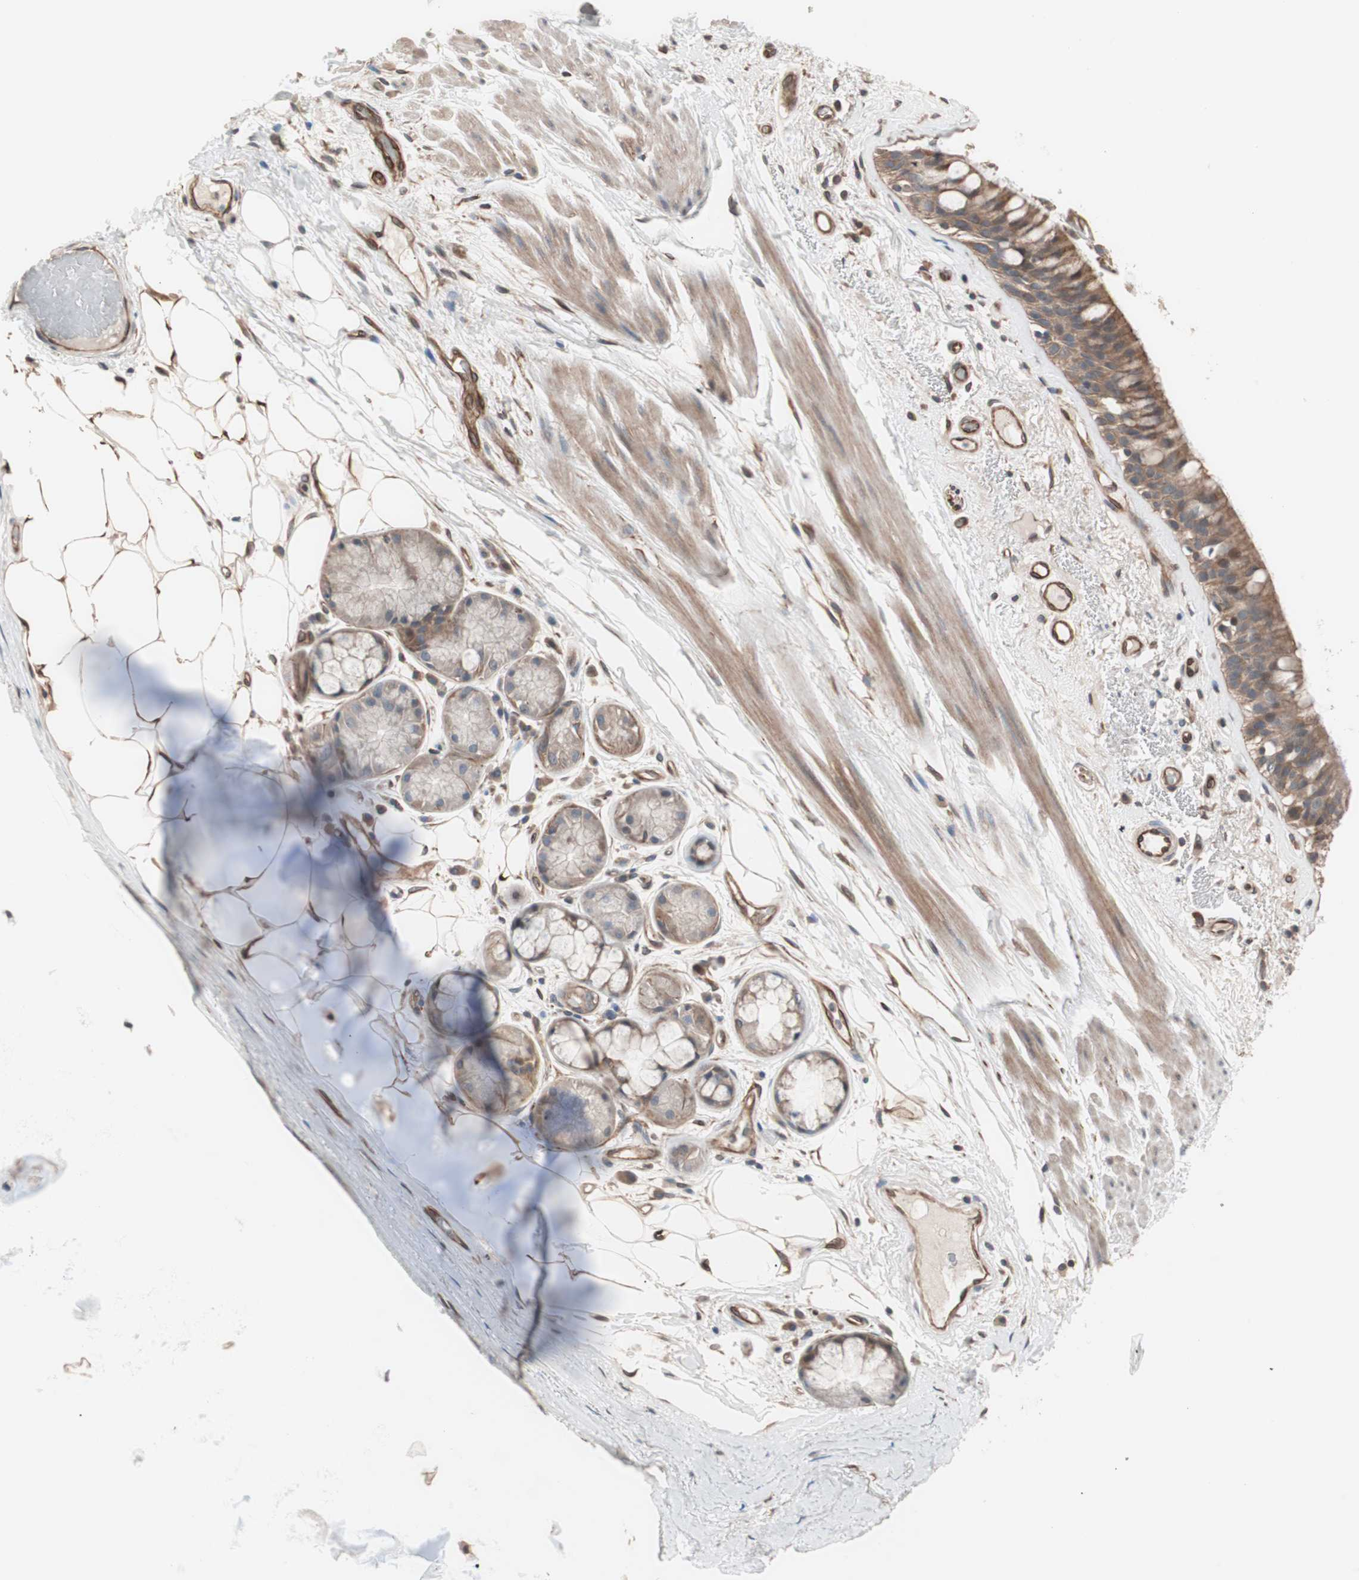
{"staining": {"intensity": "moderate", "quantity": ">75%", "location": "cytoplasmic/membranous,nuclear"}, "tissue": "bronchus", "cell_type": "Respiratory epithelial cells", "image_type": "normal", "snomed": [{"axis": "morphology", "description": "Normal tissue, NOS"}, {"axis": "topography", "description": "Bronchus"}], "caption": "Benign bronchus was stained to show a protein in brown. There is medium levels of moderate cytoplasmic/membranous,nuclear expression in approximately >75% of respiratory epithelial cells.", "gene": "SMG1", "patient": {"sex": "male", "age": 66}}